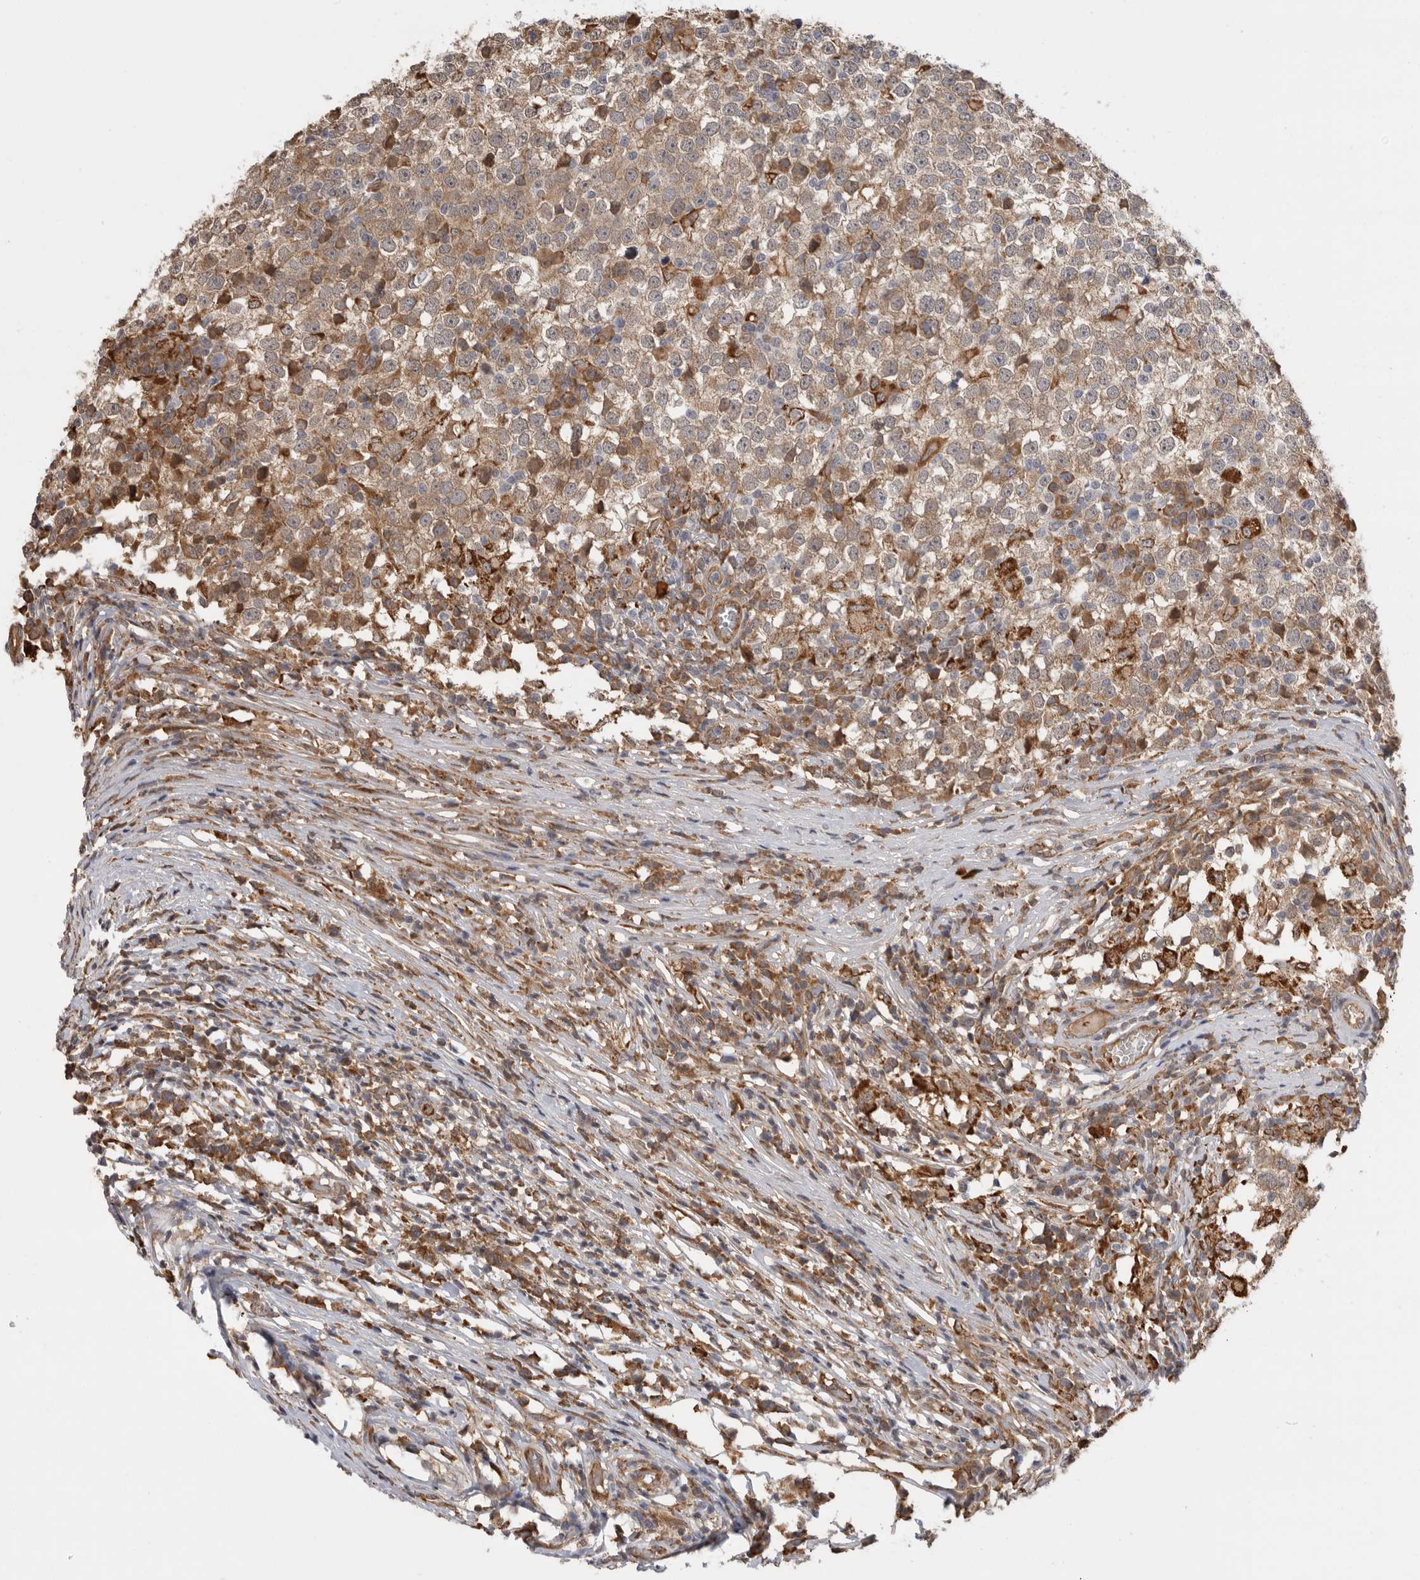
{"staining": {"intensity": "weak", "quantity": "25%-75%", "location": "cytoplasmic/membranous"}, "tissue": "testis cancer", "cell_type": "Tumor cells", "image_type": "cancer", "snomed": [{"axis": "morphology", "description": "Seminoma, NOS"}, {"axis": "topography", "description": "Testis"}], "caption": "Protein positivity by immunohistochemistry (IHC) shows weak cytoplasmic/membranous staining in about 25%-75% of tumor cells in testis seminoma. The protein is shown in brown color, while the nuclei are stained blue.", "gene": "CDC42BPB", "patient": {"sex": "male", "age": 65}}